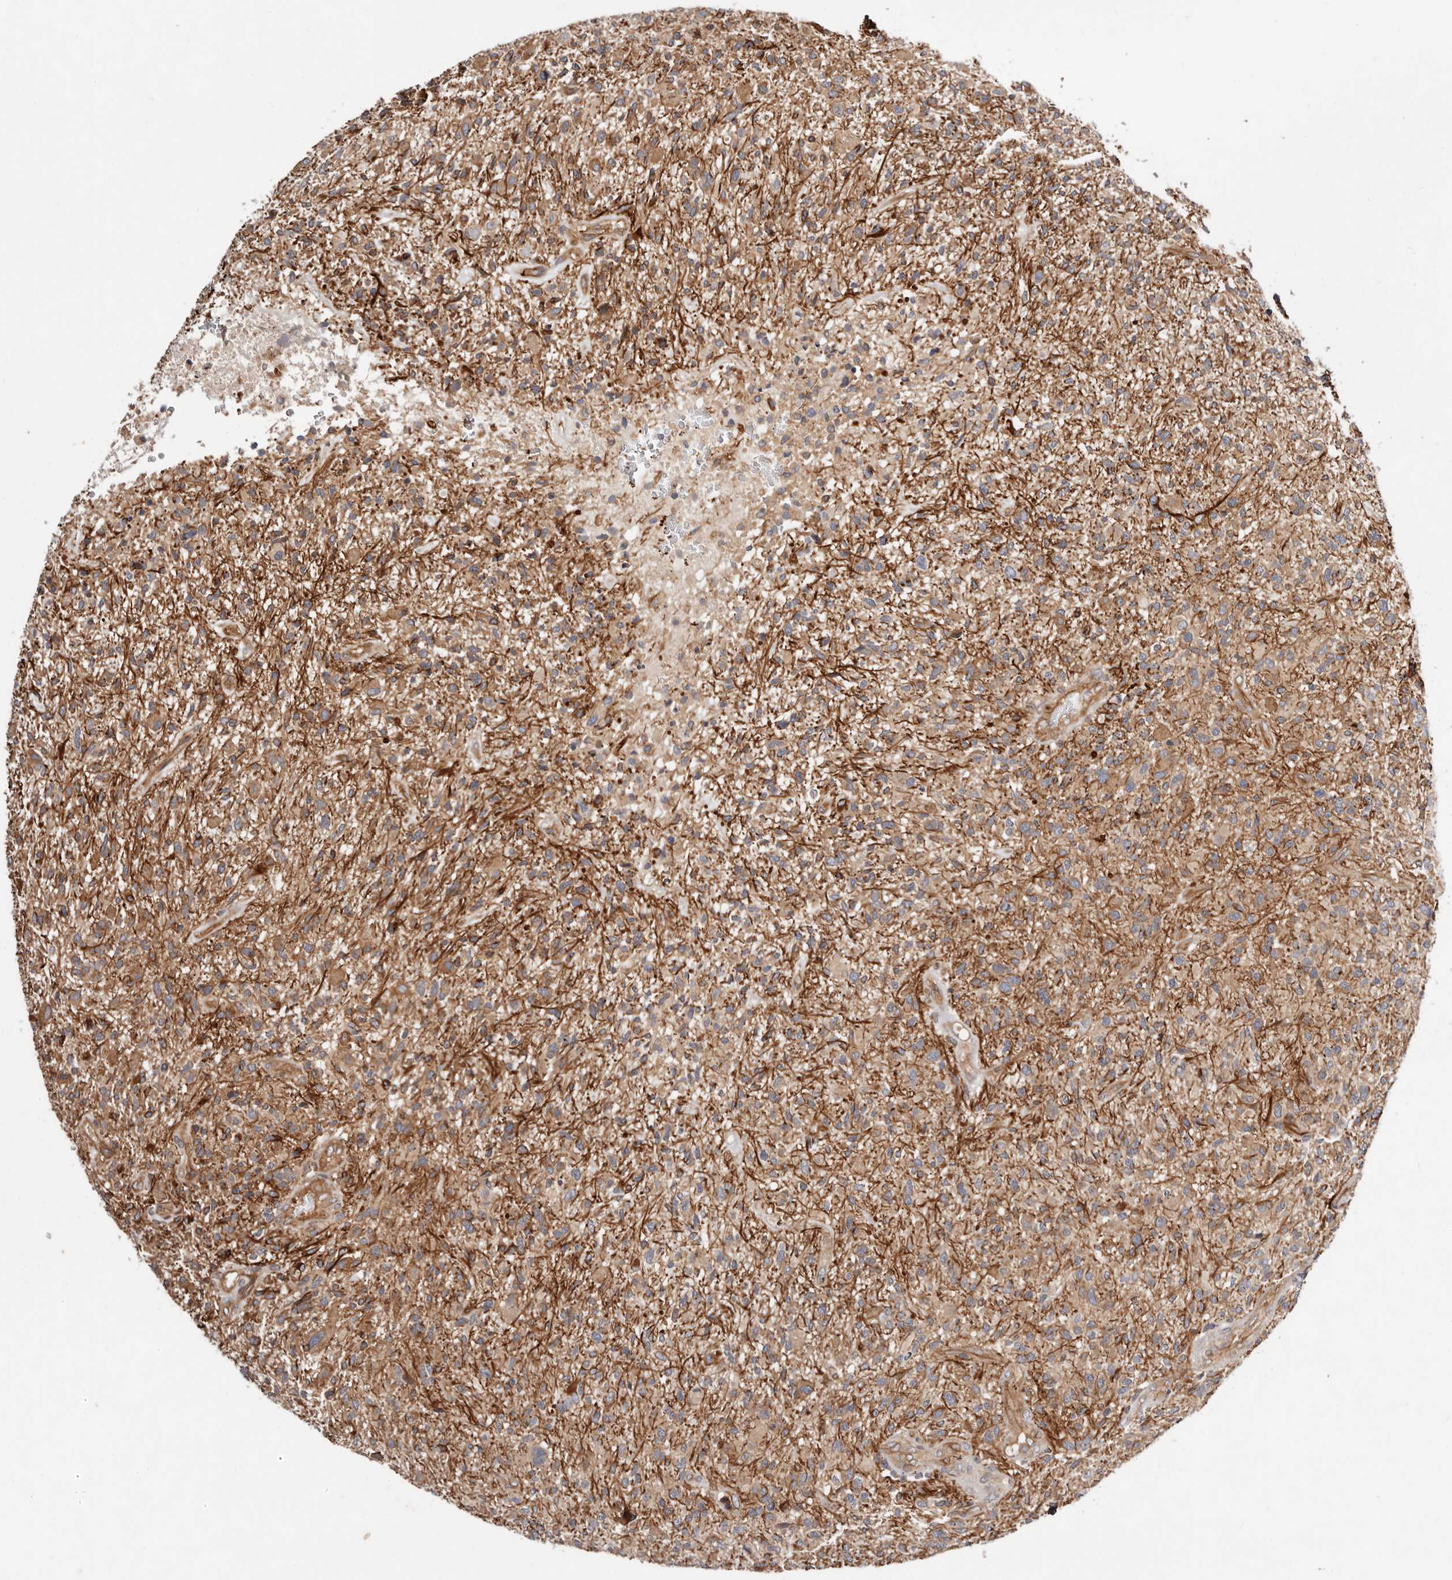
{"staining": {"intensity": "moderate", "quantity": ">75%", "location": "cytoplasmic/membranous"}, "tissue": "glioma", "cell_type": "Tumor cells", "image_type": "cancer", "snomed": [{"axis": "morphology", "description": "Glioma, malignant, High grade"}, {"axis": "topography", "description": "Brain"}], "caption": "Immunohistochemical staining of glioma shows moderate cytoplasmic/membranous protein staining in approximately >75% of tumor cells.", "gene": "MACF1", "patient": {"sex": "male", "age": 47}}